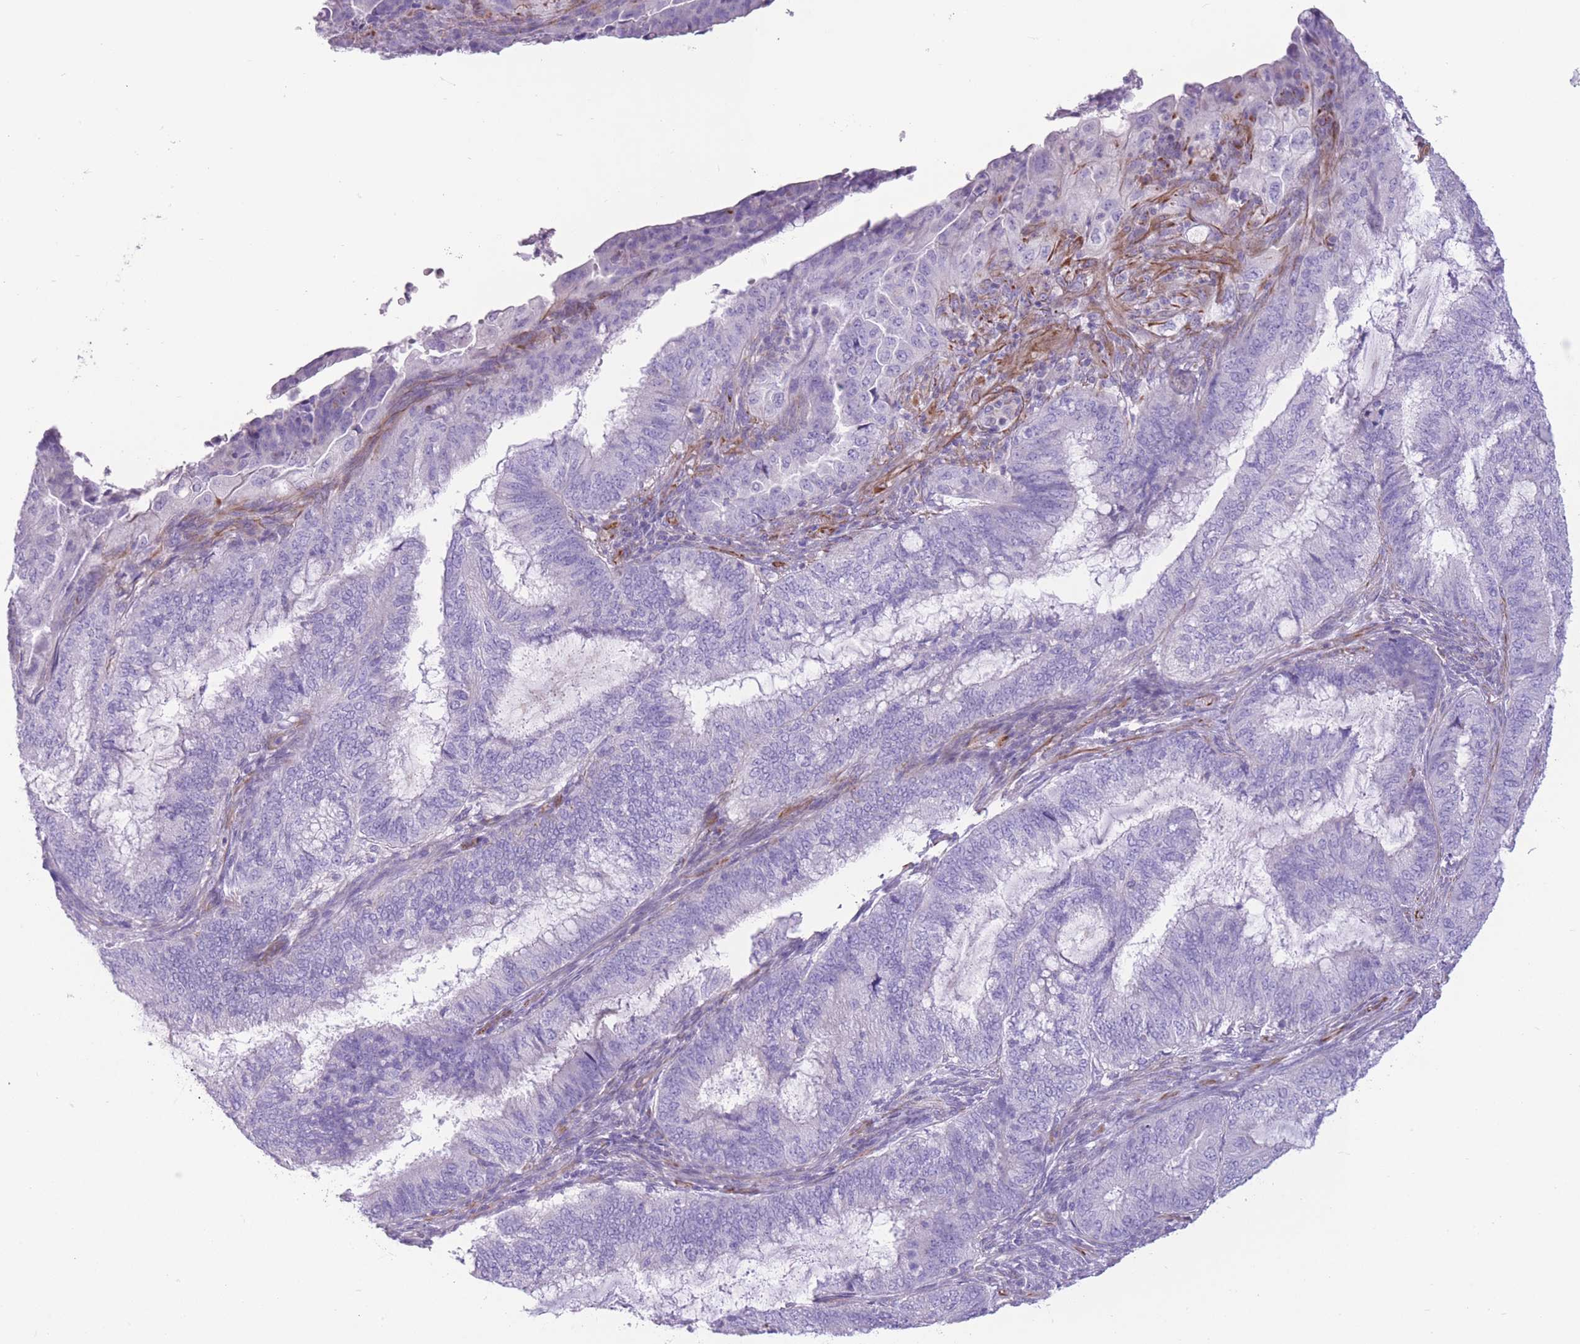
{"staining": {"intensity": "negative", "quantity": "none", "location": "none"}, "tissue": "endometrial cancer", "cell_type": "Tumor cells", "image_type": "cancer", "snomed": [{"axis": "morphology", "description": "Adenocarcinoma, NOS"}, {"axis": "topography", "description": "Endometrium"}], "caption": "Histopathology image shows no significant protein staining in tumor cells of endometrial cancer.", "gene": "PTCD1", "patient": {"sex": "female", "age": 51}}